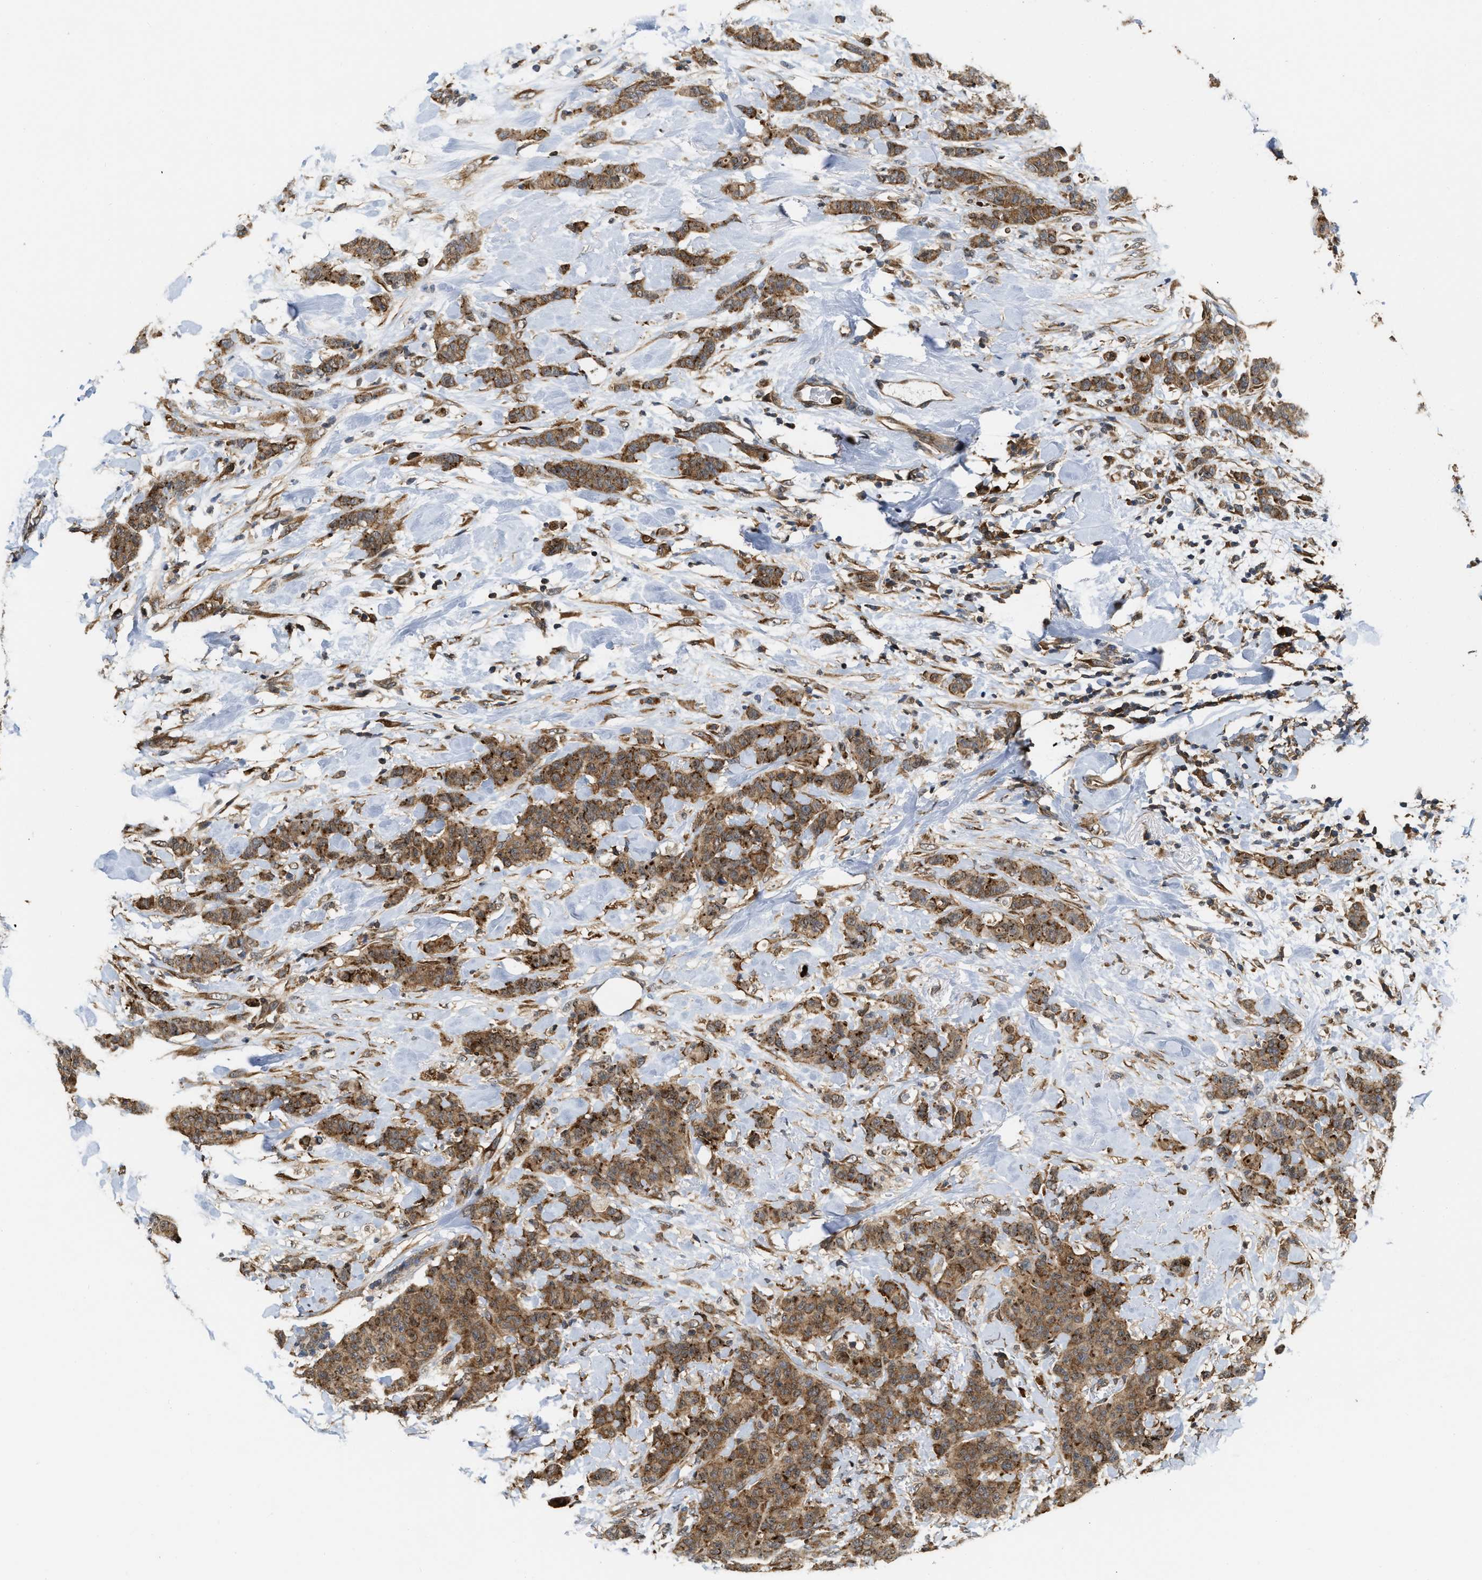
{"staining": {"intensity": "moderate", "quantity": ">75%", "location": "cytoplasmic/membranous"}, "tissue": "breast cancer", "cell_type": "Tumor cells", "image_type": "cancer", "snomed": [{"axis": "morphology", "description": "Normal tissue, NOS"}, {"axis": "morphology", "description": "Duct carcinoma"}, {"axis": "topography", "description": "Breast"}], "caption": "Brown immunohistochemical staining in human breast cancer exhibits moderate cytoplasmic/membranous staining in approximately >75% of tumor cells. The staining was performed using DAB (3,3'-diaminobenzidine), with brown indicating positive protein expression. Nuclei are stained blue with hematoxylin.", "gene": "IQCE", "patient": {"sex": "female", "age": 40}}